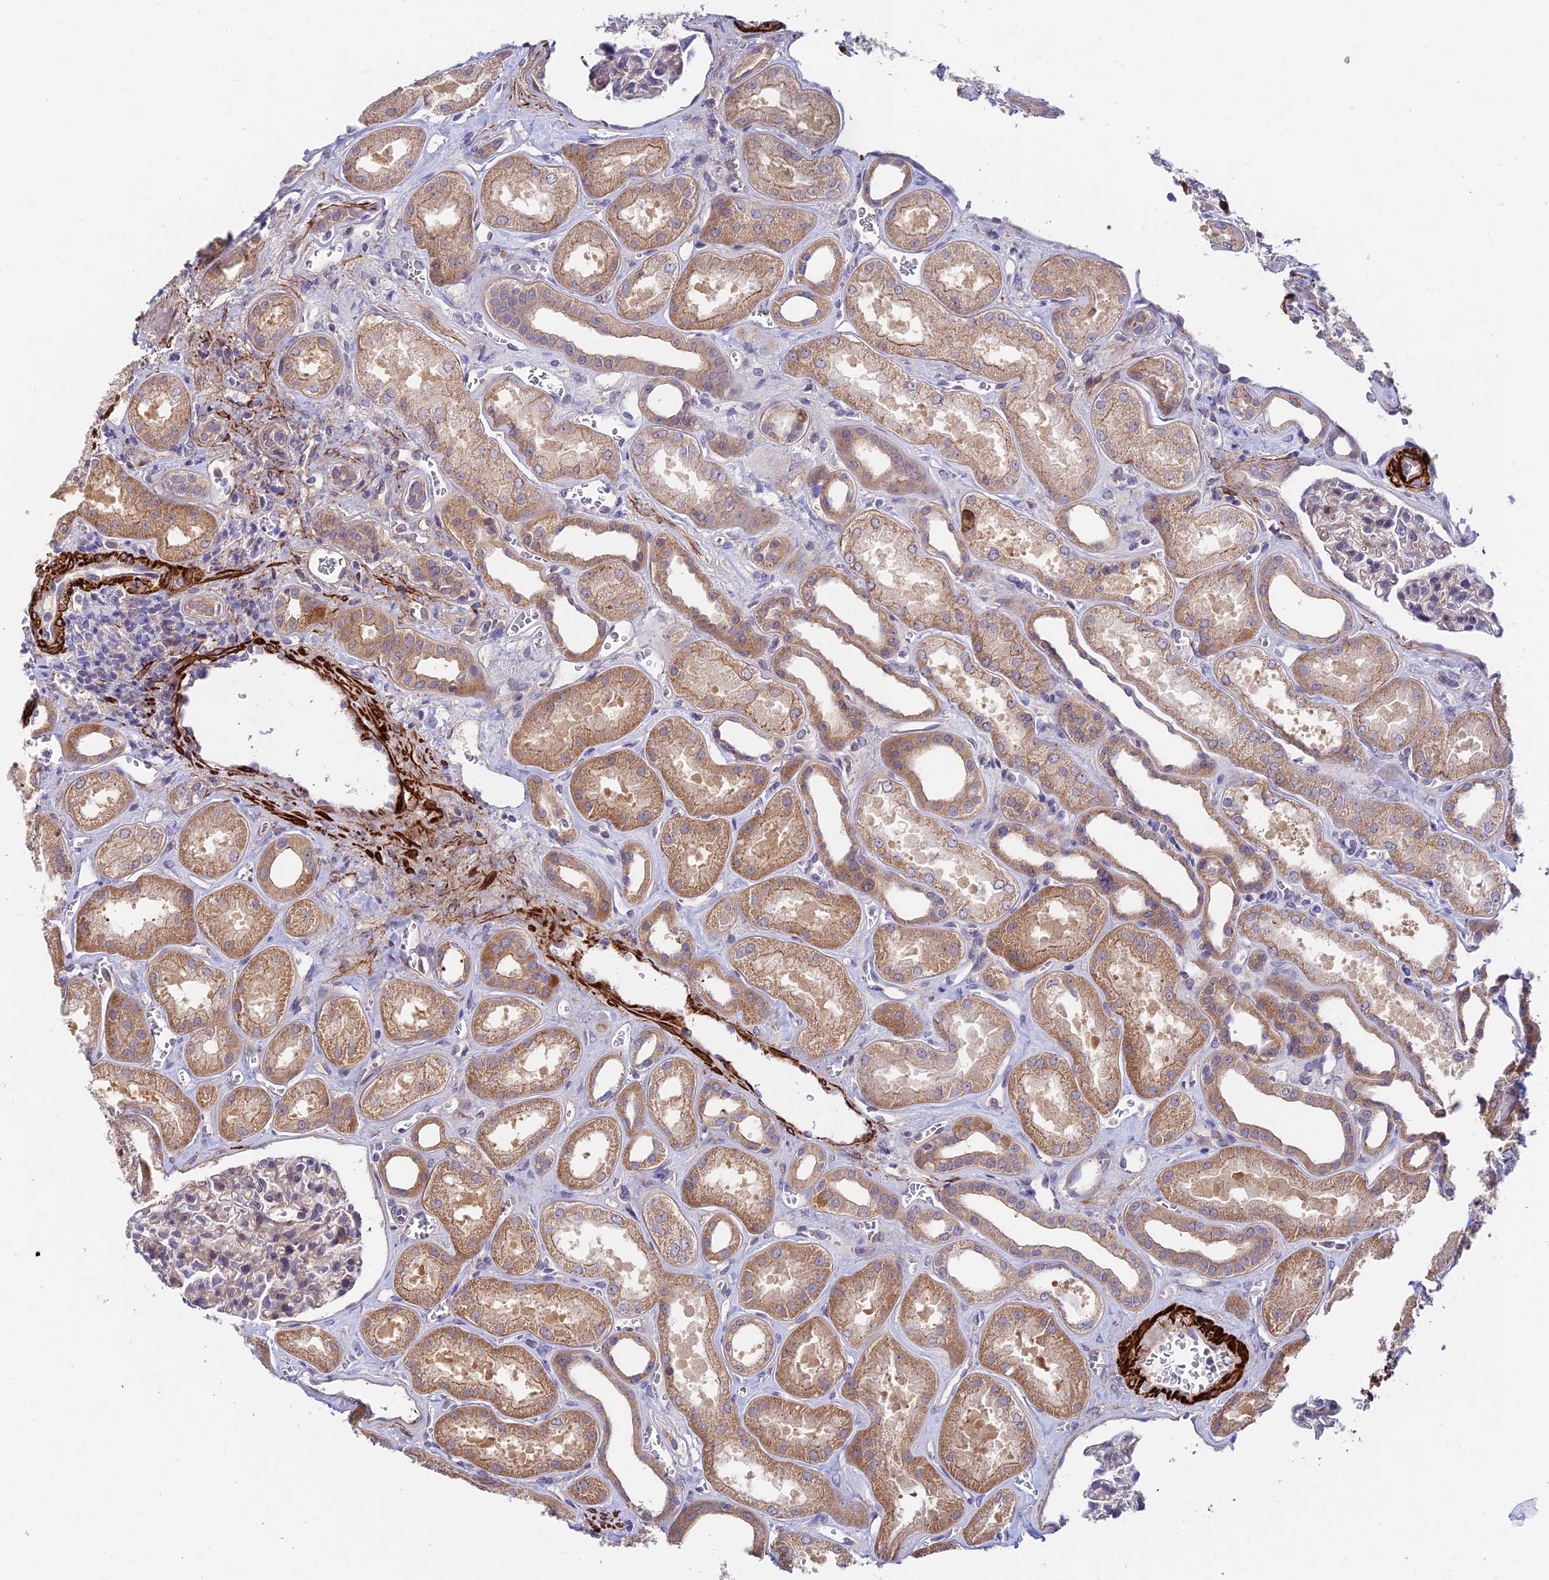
{"staining": {"intensity": "weak", "quantity": "25%-75%", "location": "cytoplasmic/membranous"}, "tissue": "kidney", "cell_type": "Cells in glomeruli", "image_type": "normal", "snomed": [{"axis": "morphology", "description": "Normal tissue, NOS"}, {"axis": "morphology", "description": "Adenocarcinoma, NOS"}, {"axis": "topography", "description": "Kidney"}], "caption": "Brown immunohistochemical staining in unremarkable human kidney reveals weak cytoplasmic/membranous staining in about 25%-75% of cells in glomeruli. The protein is stained brown, and the nuclei are stained in blue (DAB (3,3'-diaminobenzidine) IHC with brightfield microscopy, high magnification).", "gene": "ANKRD50", "patient": {"sex": "female", "age": 68}}